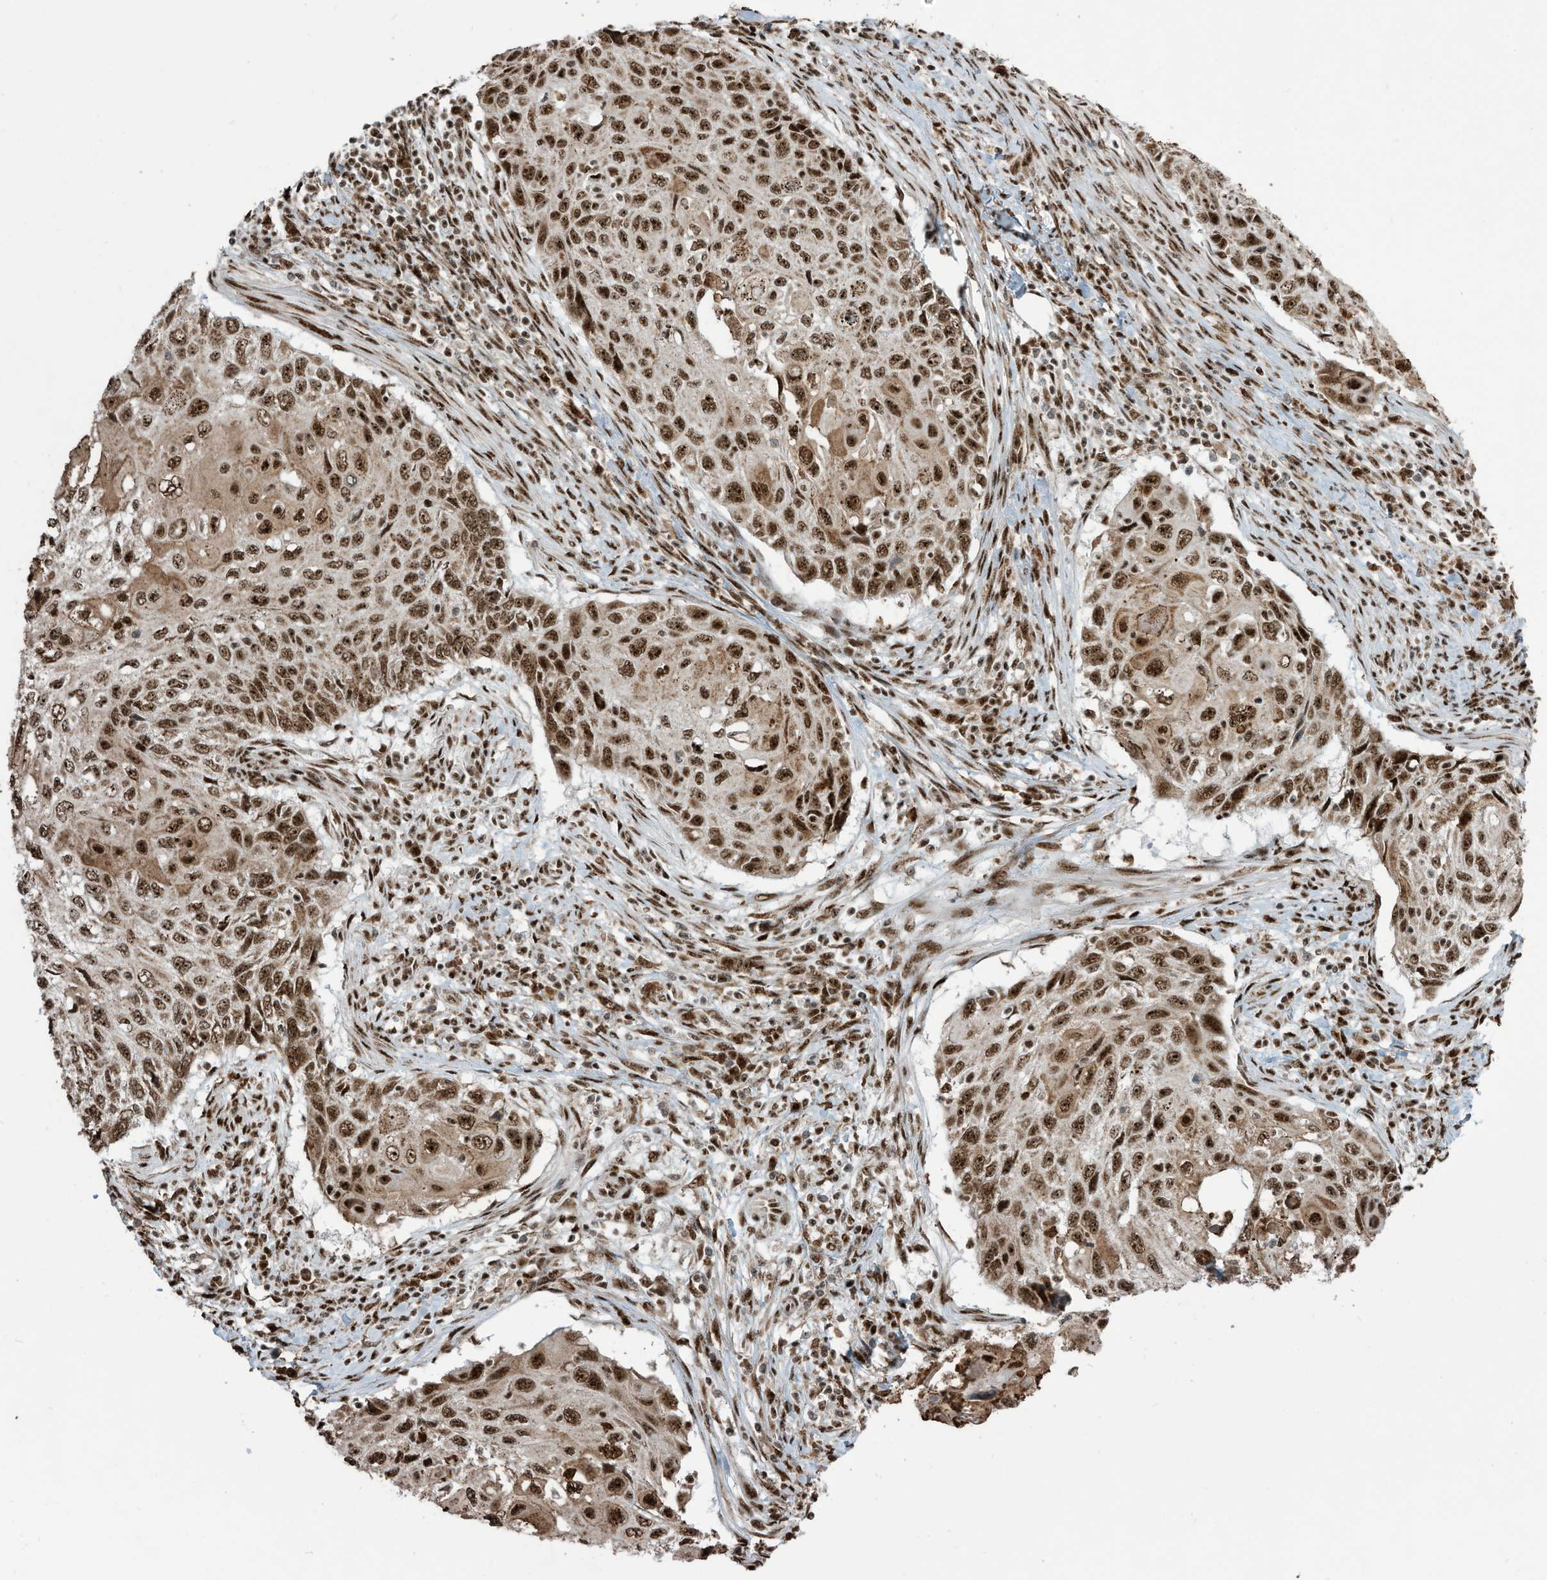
{"staining": {"intensity": "strong", "quantity": ">75%", "location": "nuclear"}, "tissue": "cervical cancer", "cell_type": "Tumor cells", "image_type": "cancer", "snomed": [{"axis": "morphology", "description": "Squamous cell carcinoma, NOS"}, {"axis": "topography", "description": "Cervix"}], "caption": "Immunohistochemistry image of neoplastic tissue: cervical squamous cell carcinoma stained using IHC exhibits high levels of strong protein expression localized specifically in the nuclear of tumor cells, appearing as a nuclear brown color.", "gene": "LBH", "patient": {"sex": "female", "age": 70}}